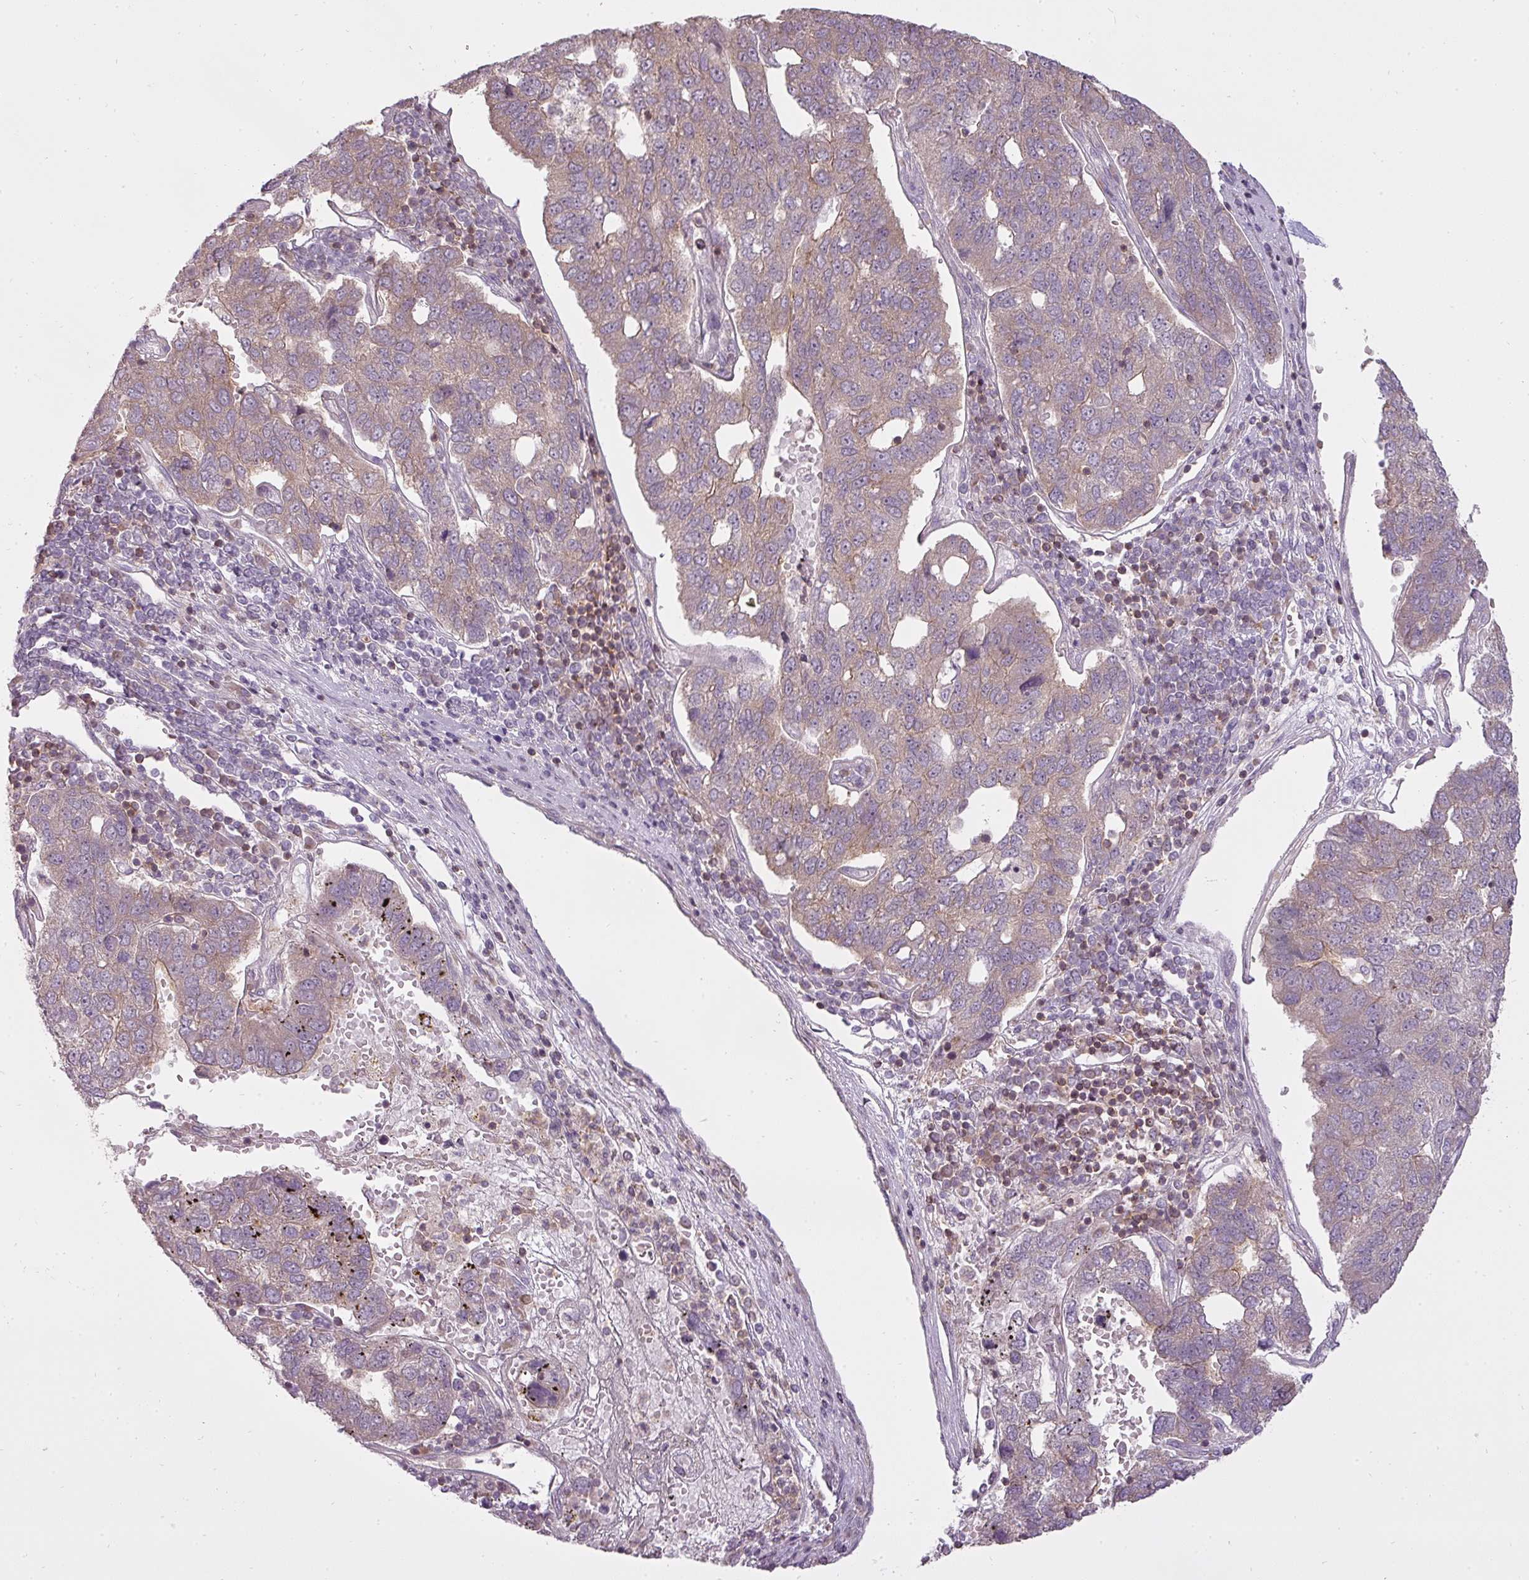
{"staining": {"intensity": "weak", "quantity": "25%-75%", "location": "cytoplasmic/membranous"}, "tissue": "pancreatic cancer", "cell_type": "Tumor cells", "image_type": "cancer", "snomed": [{"axis": "morphology", "description": "Adenocarcinoma, NOS"}, {"axis": "topography", "description": "Pancreas"}], "caption": "DAB (3,3'-diaminobenzidine) immunohistochemical staining of human adenocarcinoma (pancreatic) displays weak cytoplasmic/membranous protein staining in approximately 25%-75% of tumor cells. The staining was performed using DAB to visualize the protein expression in brown, while the nuclei were stained in blue with hematoxylin (Magnification: 20x).", "gene": "STK4", "patient": {"sex": "female", "age": 61}}